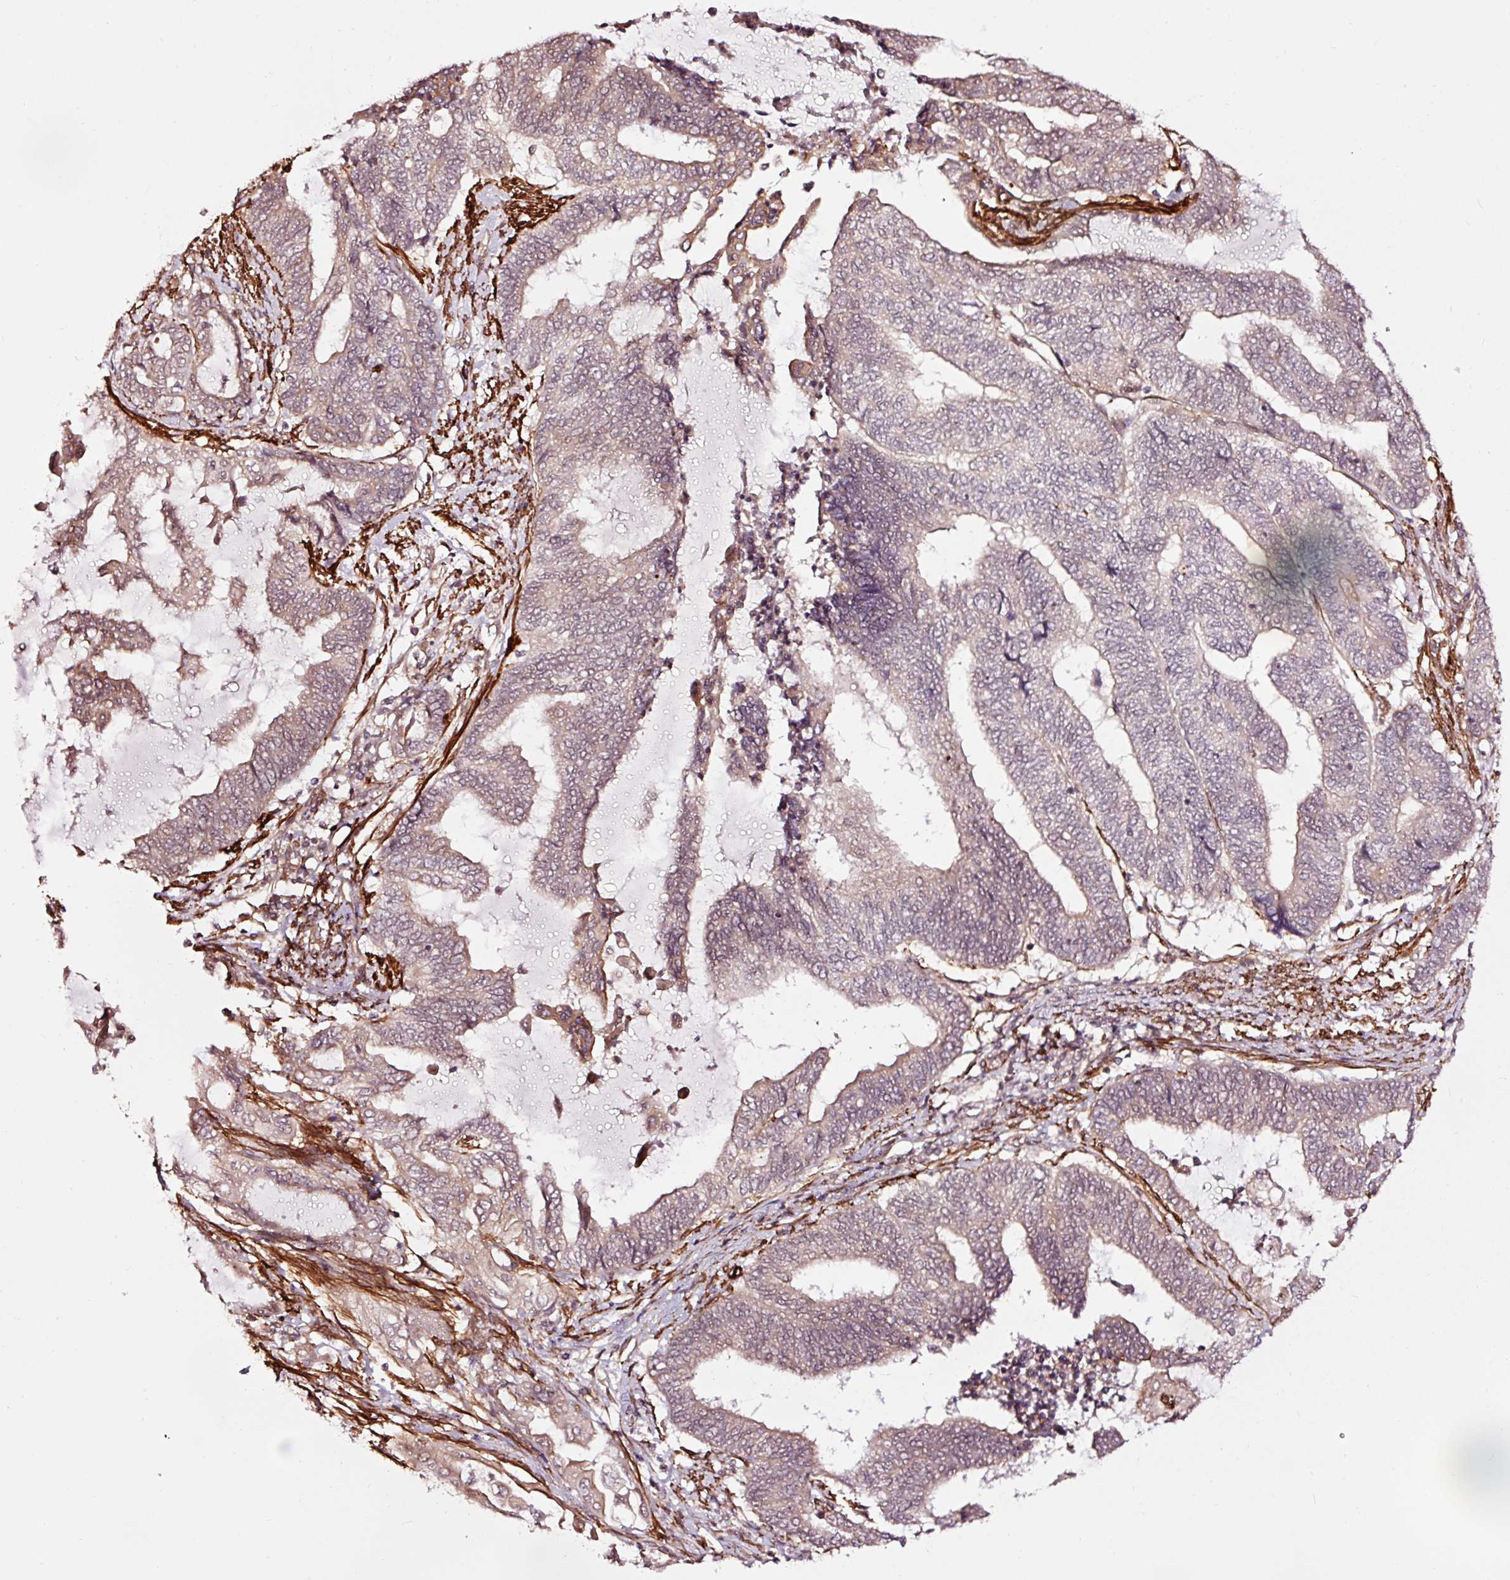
{"staining": {"intensity": "weak", "quantity": "<25%", "location": "cytoplasmic/membranous"}, "tissue": "endometrial cancer", "cell_type": "Tumor cells", "image_type": "cancer", "snomed": [{"axis": "morphology", "description": "Adenocarcinoma, NOS"}, {"axis": "topography", "description": "Uterus"}, {"axis": "topography", "description": "Endometrium"}], "caption": "The immunohistochemistry histopathology image has no significant expression in tumor cells of endometrial cancer tissue. (DAB immunohistochemistry, high magnification).", "gene": "TPM1", "patient": {"sex": "female", "age": 70}}